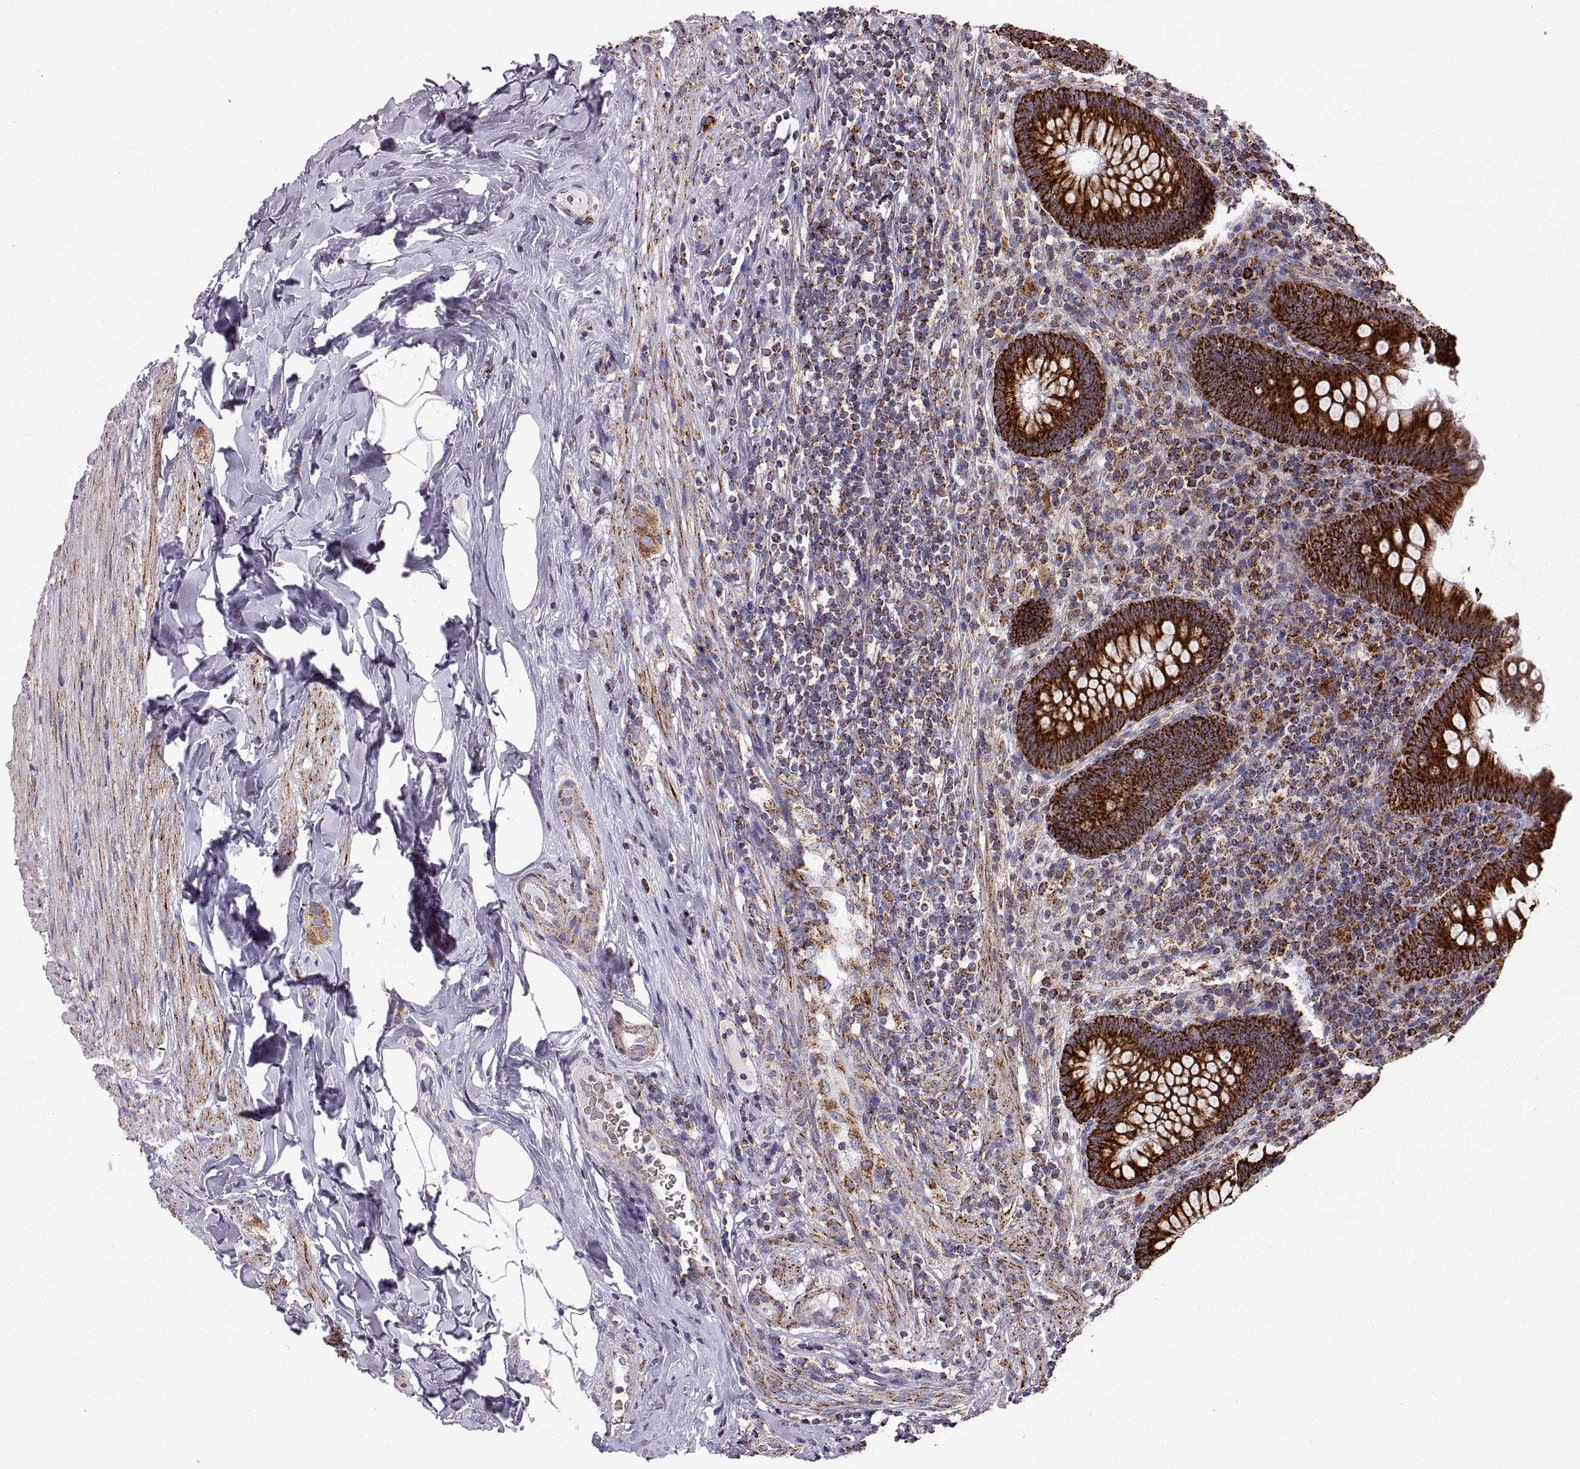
{"staining": {"intensity": "strong", "quantity": ">75%", "location": "cytoplasmic/membranous"}, "tissue": "appendix", "cell_type": "Glandular cells", "image_type": "normal", "snomed": [{"axis": "morphology", "description": "Normal tissue, NOS"}, {"axis": "topography", "description": "Appendix"}], "caption": "A histopathology image of appendix stained for a protein displays strong cytoplasmic/membranous brown staining in glandular cells.", "gene": "ARSD", "patient": {"sex": "male", "age": 47}}